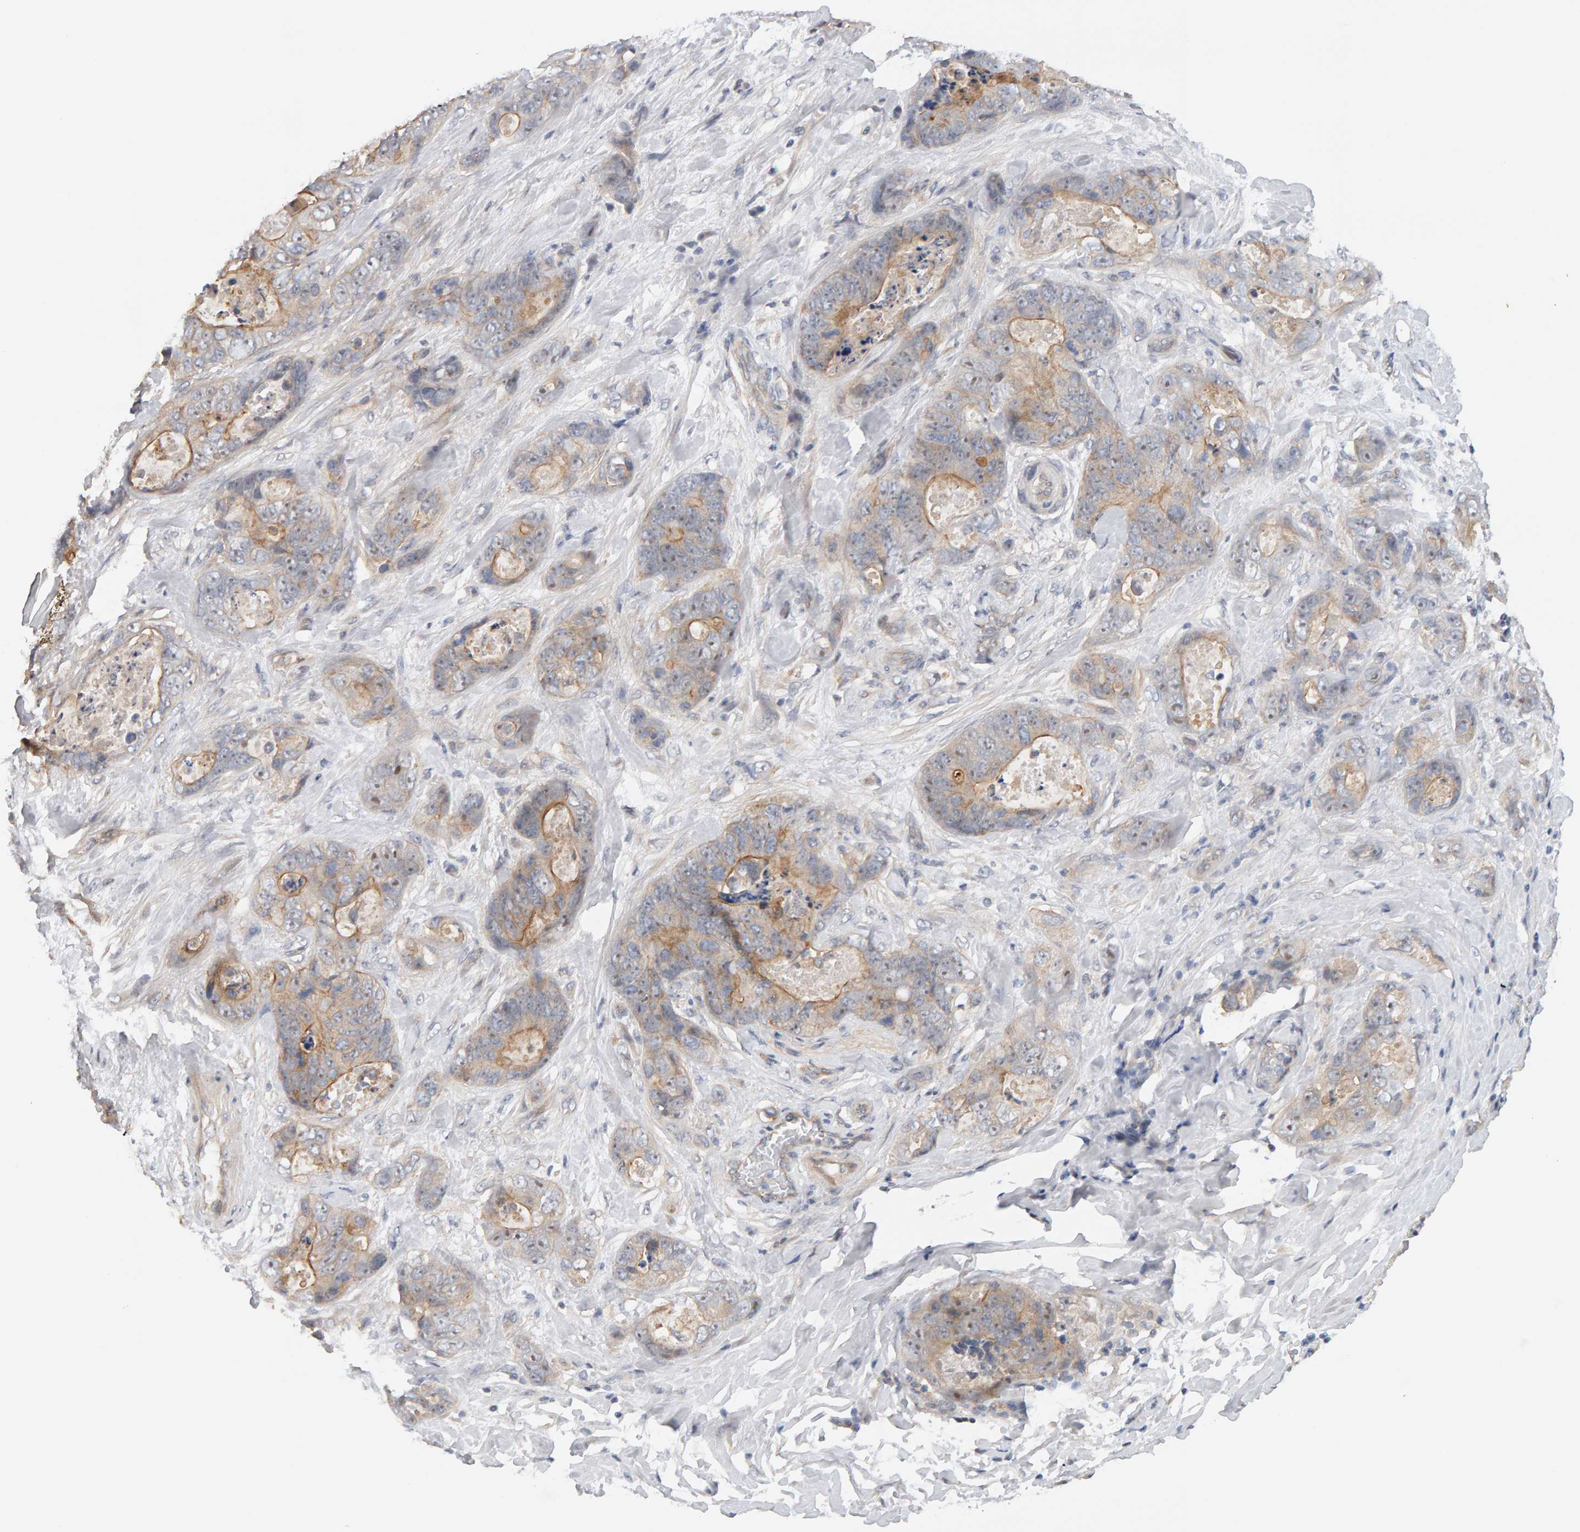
{"staining": {"intensity": "weak", "quantity": "<25%", "location": "cytoplasmic/membranous"}, "tissue": "stomach cancer", "cell_type": "Tumor cells", "image_type": "cancer", "snomed": [{"axis": "morphology", "description": "Normal tissue, NOS"}, {"axis": "morphology", "description": "Adenocarcinoma, NOS"}, {"axis": "topography", "description": "Stomach"}], "caption": "Human stomach adenocarcinoma stained for a protein using immunohistochemistry (IHC) shows no positivity in tumor cells.", "gene": "PPP1R16A", "patient": {"sex": "female", "age": 89}}